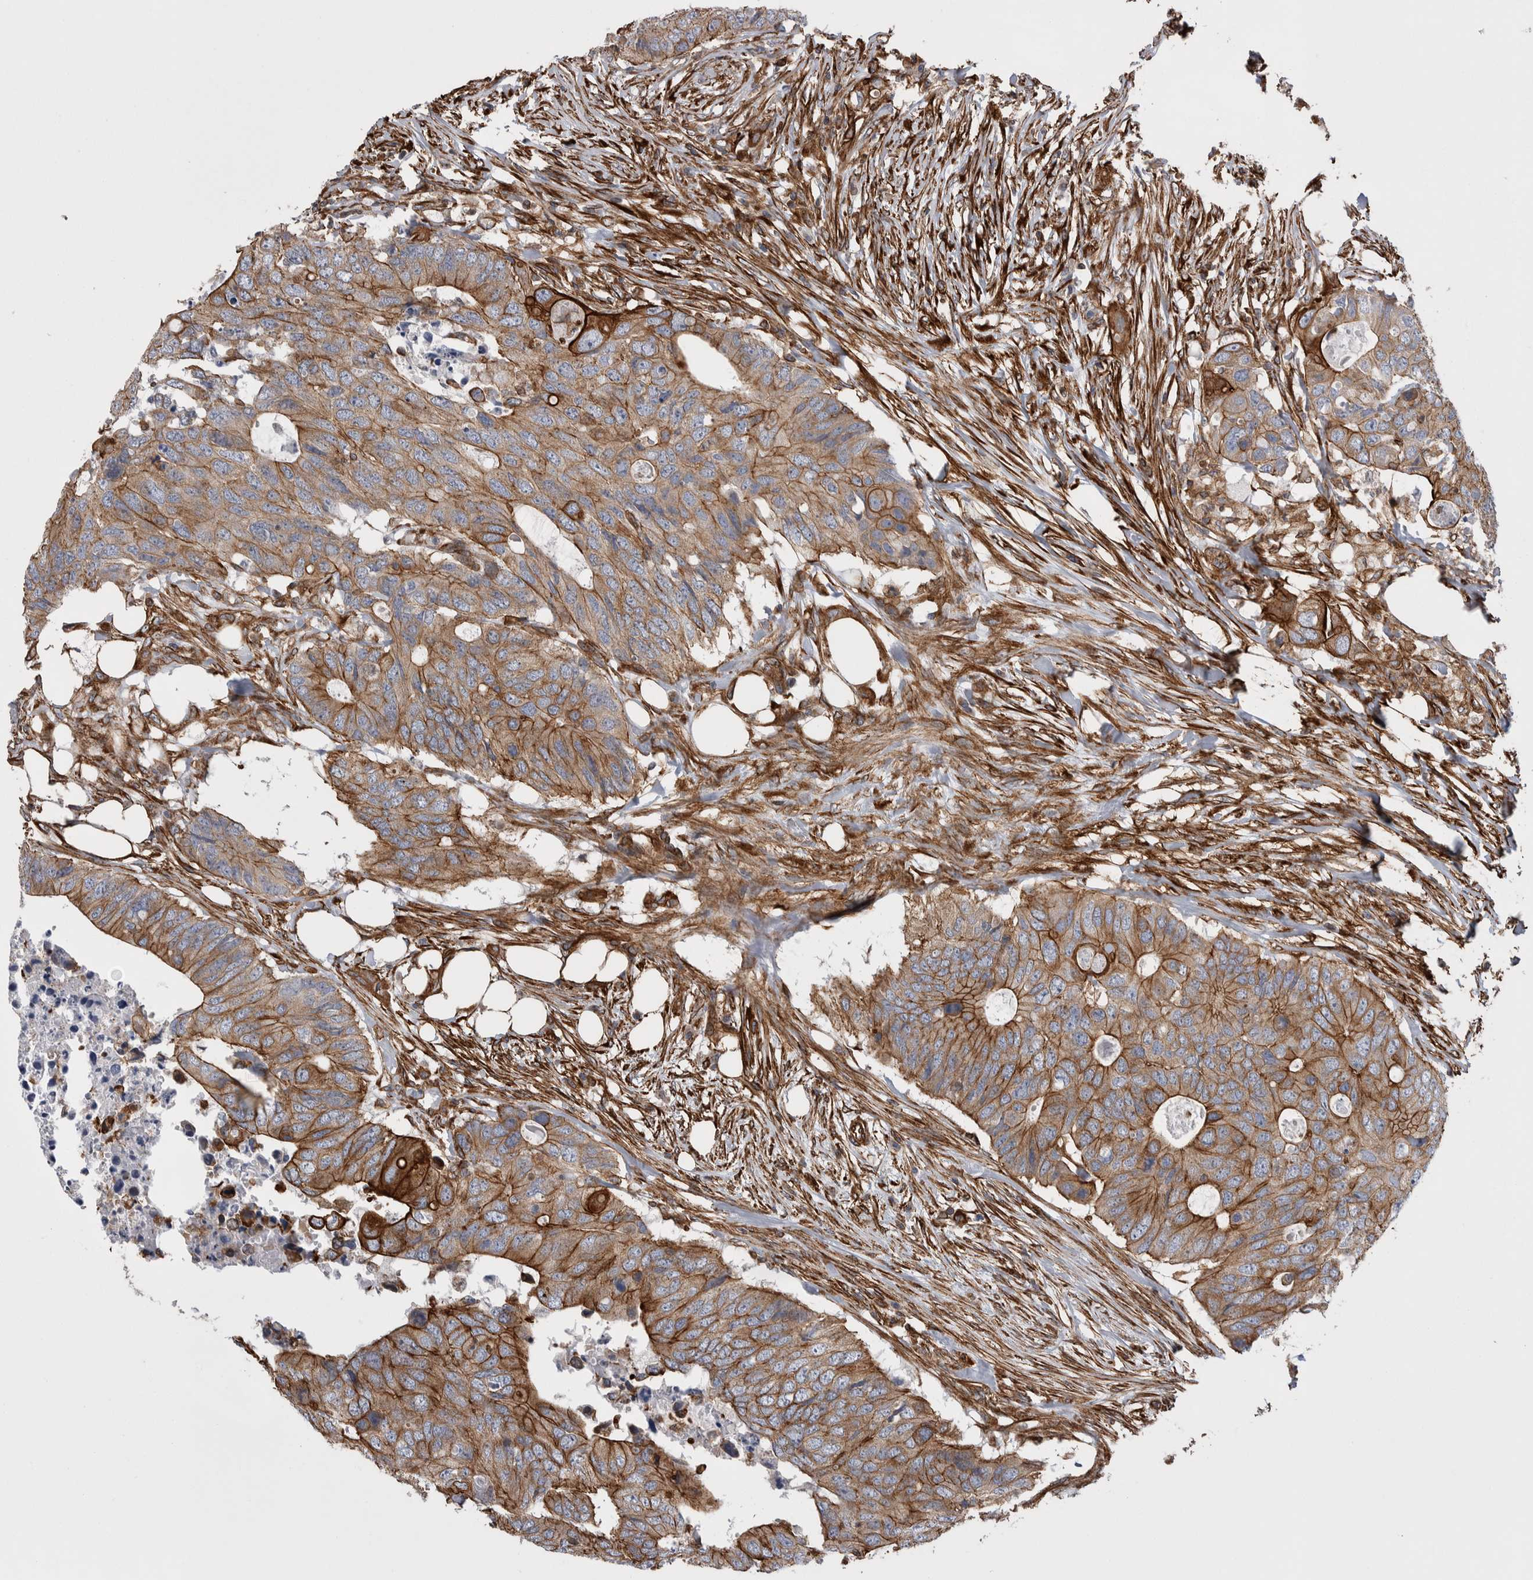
{"staining": {"intensity": "moderate", "quantity": ">75%", "location": "cytoplasmic/membranous"}, "tissue": "colorectal cancer", "cell_type": "Tumor cells", "image_type": "cancer", "snomed": [{"axis": "morphology", "description": "Adenocarcinoma, NOS"}, {"axis": "topography", "description": "Colon"}], "caption": "Adenocarcinoma (colorectal) stained for a protein (brown) shows moderate cytoplasmic/membranous positive positivity in approximately >75% of tumor cells.", "gene": "KIF12", "patient": {"sex": "male", "age": 71}}